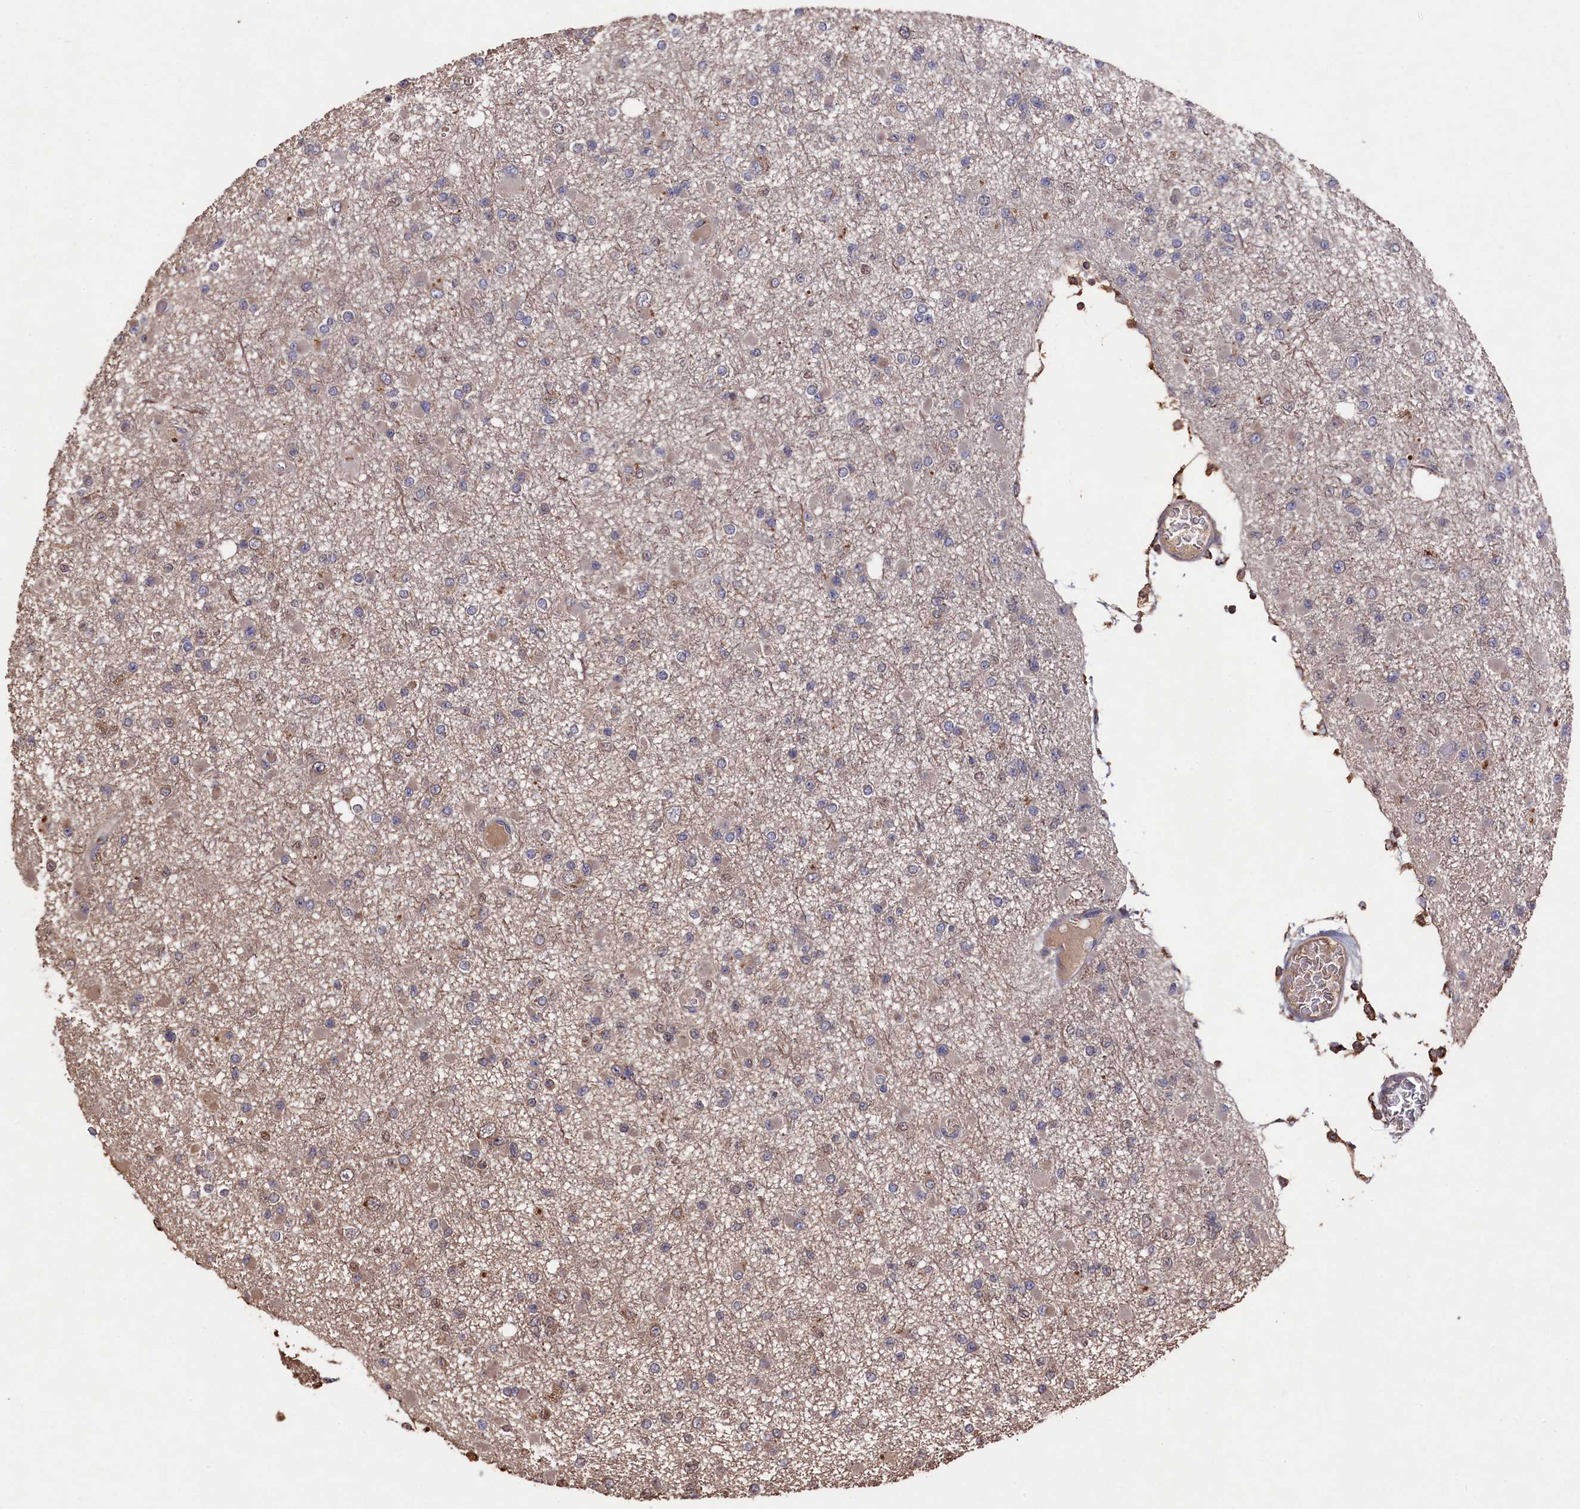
{"staining": {"intensity": "weak", "quantity": "<25%", "location": "cytoplasmic/membranous"}, "tissue": "glioma", "cell_type": "Tumor cells", "image_type": "cancer", "snomed": [{"axis": "morphology", "description": "Glioma, malignant, Low grade"}, {"axis": "topography", "description": "Brain"}], "caption": "This is an IHC image of human malignant low-grade glioma. There is no expression in tumor cells.", "gene": "NAA60", "patient": {"sex": "female", "age": 22}}